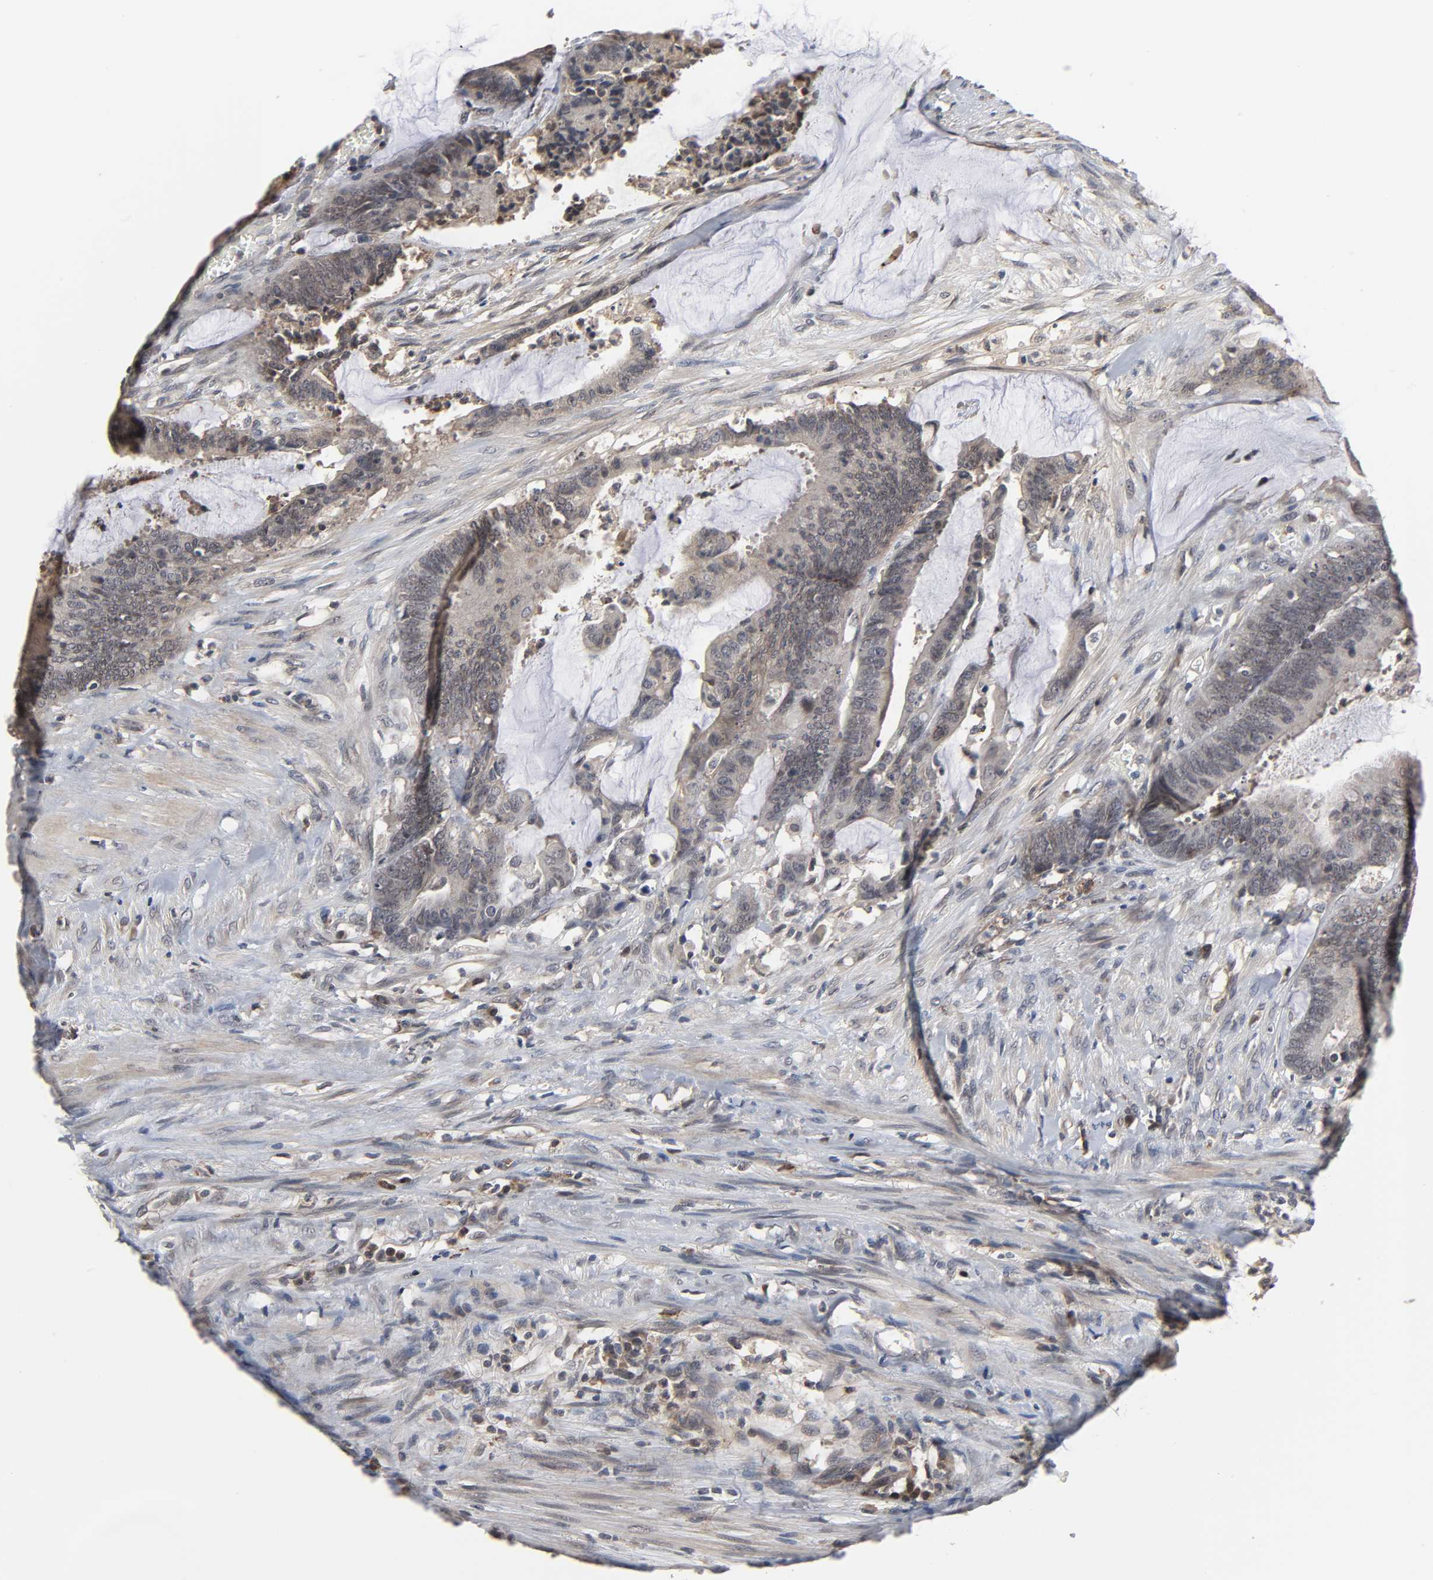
{"staining": {"intensity": "weak", "quantity": "25%-75%", "location": "cytoplasmic/membranous"}, "tissue": "colorectal cancer", "cell_type": "Tumor cells", "image_type": "cancer", "snomed": [{"axis": "morphology", "description": "Adenocarcinoma, NOS"}, {"axis": "topography", "description": "Rectum"}], "caption": "Colorectal cancer stained for a protein (brown) demonstrates weak cytoplasmic/membranous positive expression in approximately 25%-75% of tumor cells.", "gene": "CCDC175", "patient": {"sex": "female", "age": 66}}